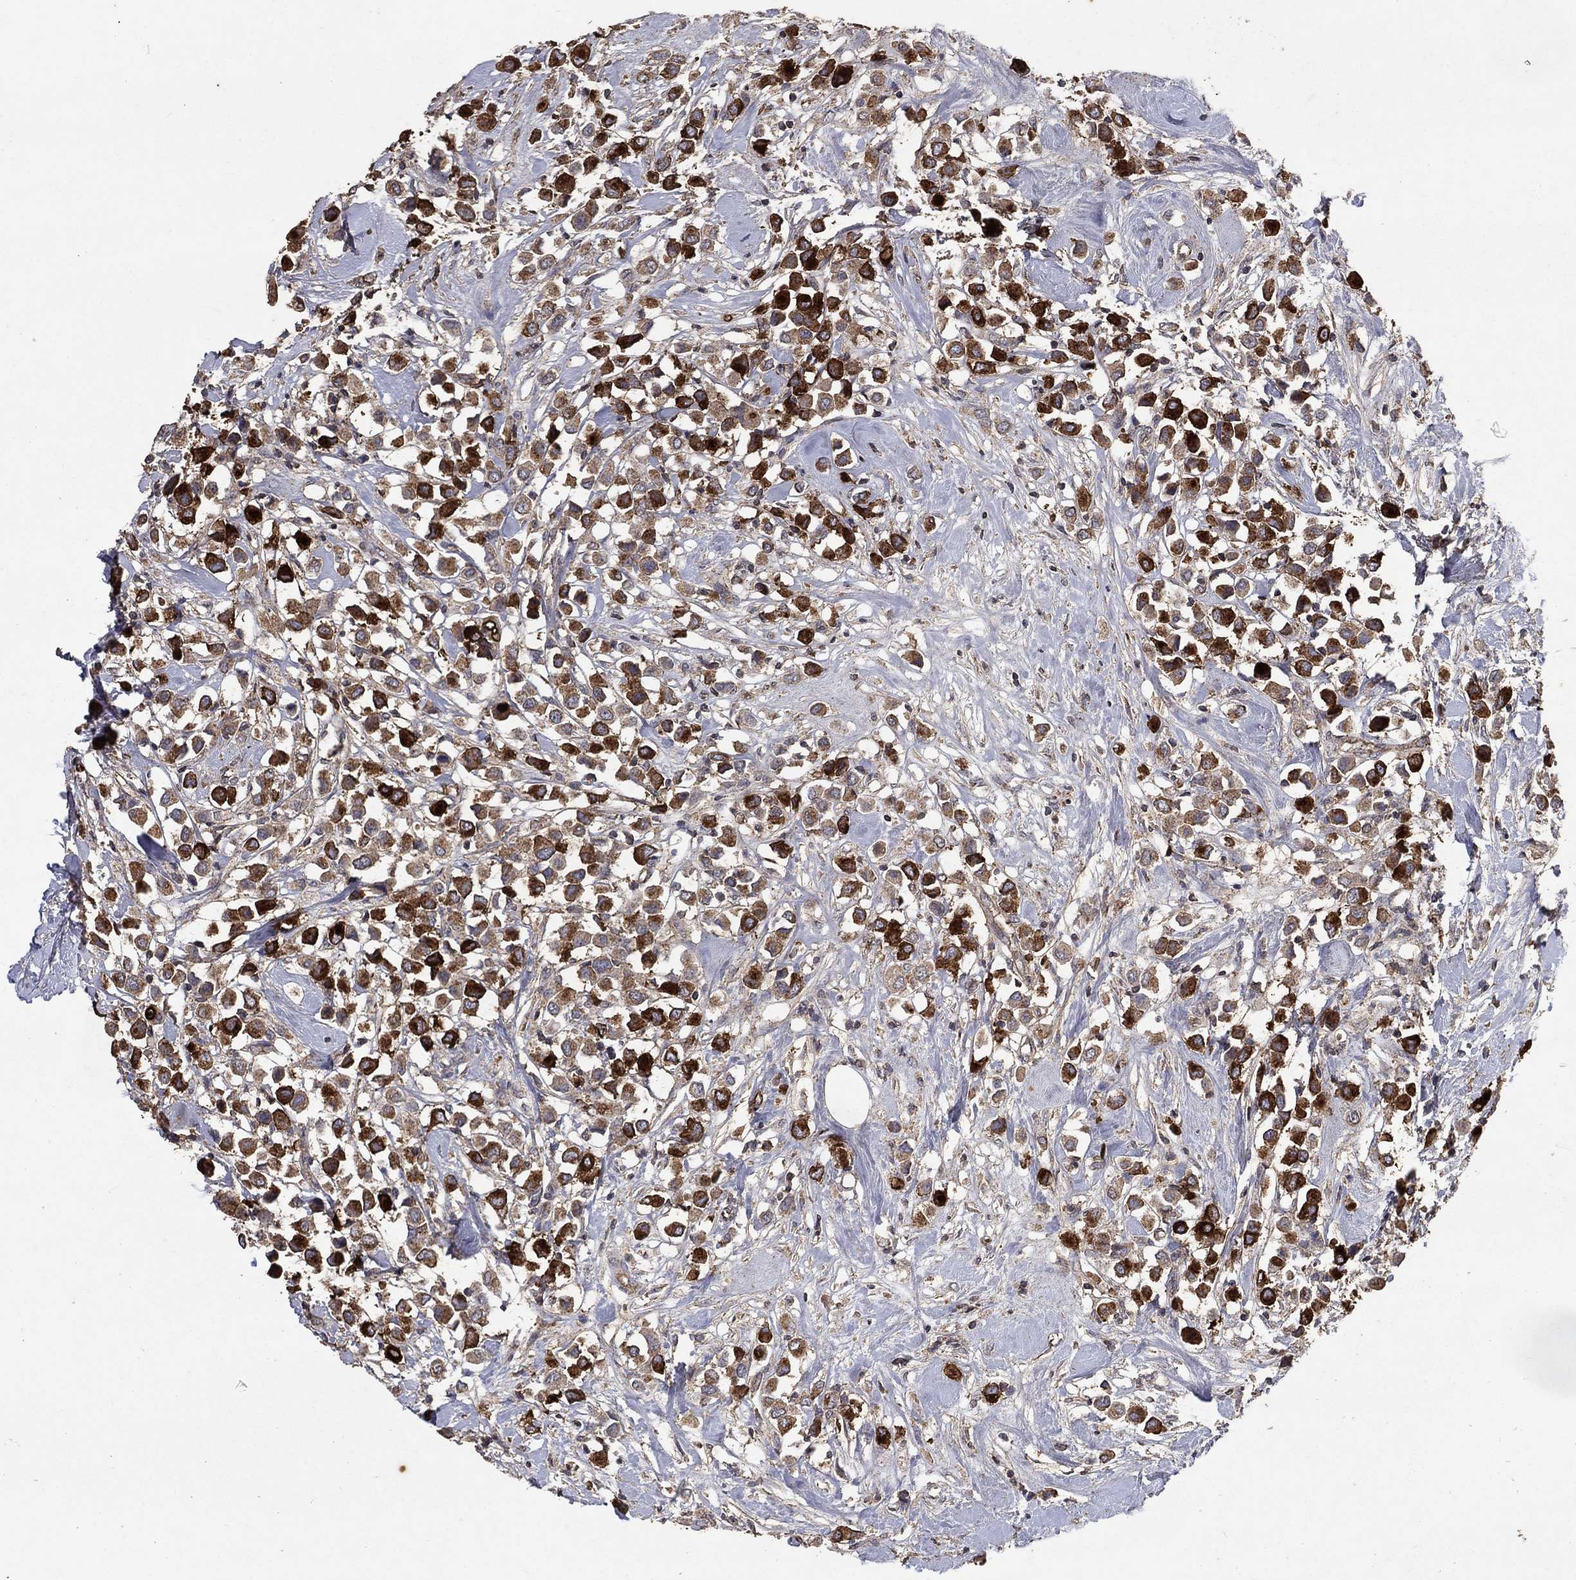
{"staining": {"intensity": "strong", "quantity": ">75%", "location": "cytoplasmic/membranous"}, "tissue": "breast cancer", "cell_type": "Tumor cells", "image_type": "cancer", "snomed": [{"axis": "morphology", "description": "Duct carcinoma"}, {"axis": "topography", "description": "Breast"}], "caption": "There is high levels of strong cytoplasmic/membranous positivity in tumor cells of breast cancer (intraductal carcinoma), as demonstrated by immunohistochemical staining (brown color).", "gene": "CD24", "patient": {"sex": "female", "age": 61}}